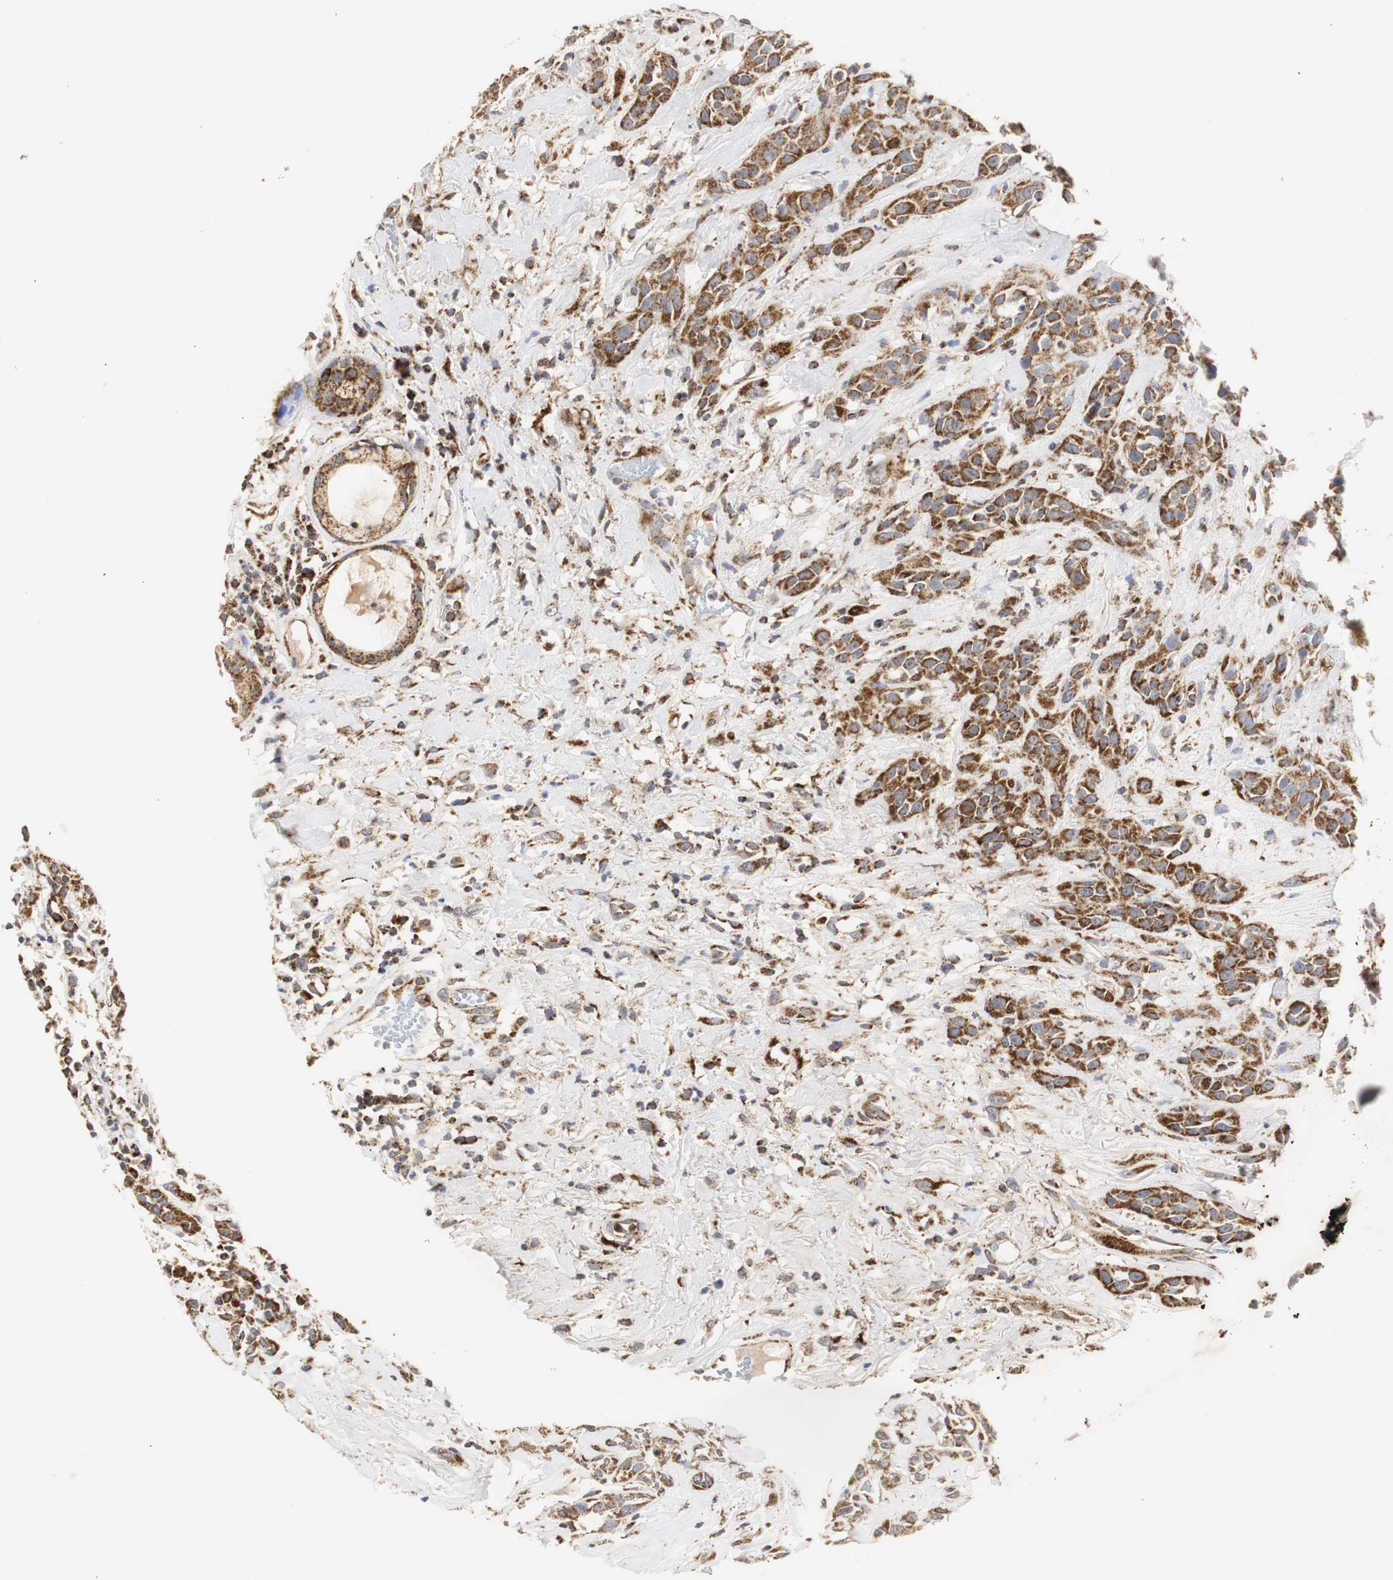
{"staining": {"intensity": "strong", "quantity": ">75%", "location": "cytoplasmic/membranous"}, "tissue": "head and neck cancer", "cell_type": "Tumor cells", "image_type": "cancer", "snomed": [{"axis": "morphology", "description": "Squamous cell carcinoma, NOS"}, {"axis": "topography", "description": "Head-Neck"}], "caption": "There is high levels of strong cytoplasmic/membranous positivity in tumor cells of squamous cell carcinoma (head and neck), as demonstrated by immunohistochemical staining (brown color).", "gene": "HSD17B10", "patient": {"sex": "male", "age": 62}}